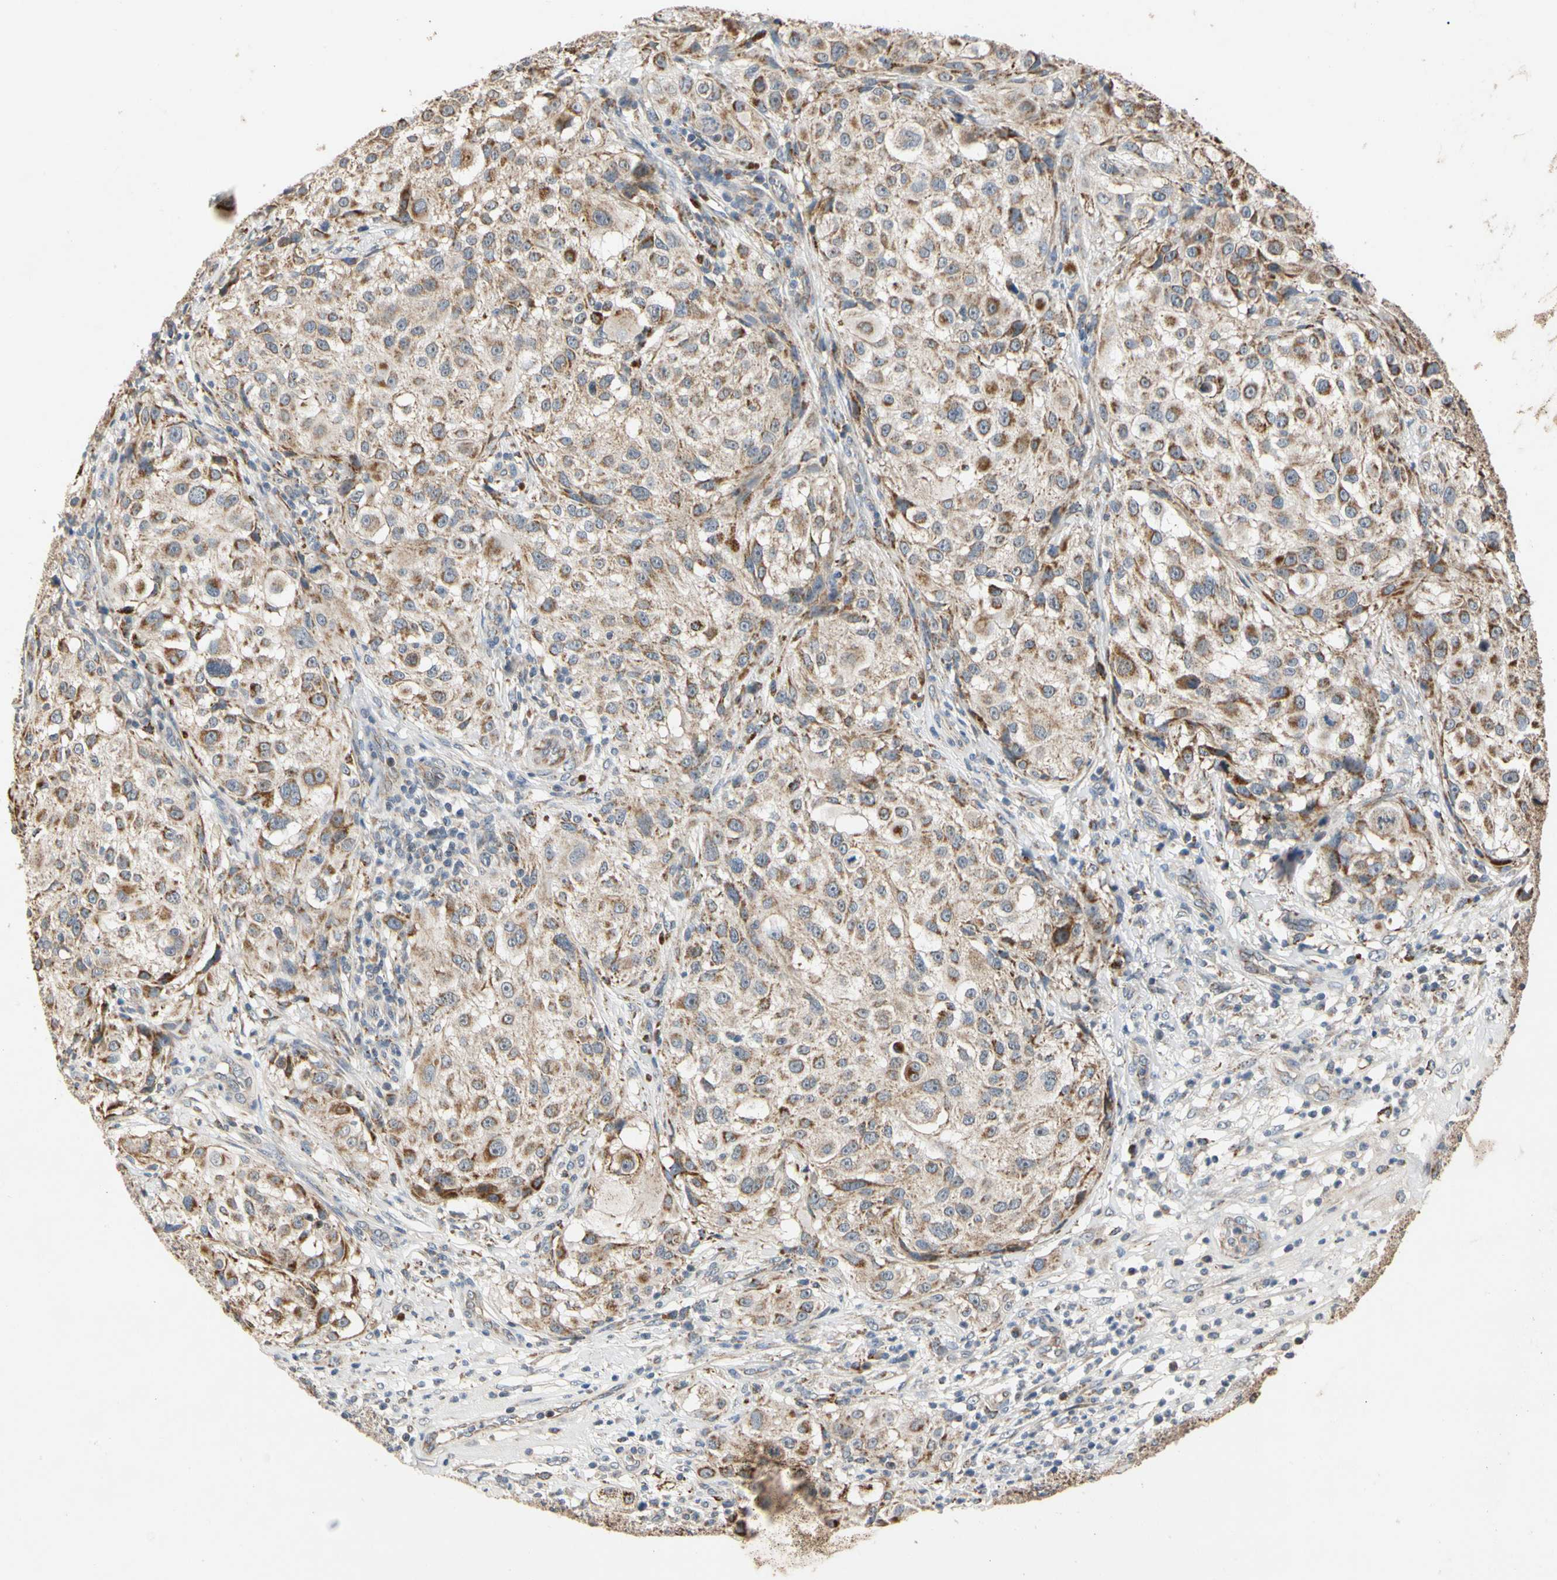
{"staining": {"intensity": "moderate", "quantity": ">75%", "location": "cytoplasmic/membranous"}, "tissue": "melanoma", "cell_type": "Tumor cells", "image_type": "cancer", "snomed": [{"axis": "morphology", "description": "Necrosis, NOS"}, {"axis": "morphology", "description": "Malignant melanoma, NOS"}, {"axis": "topography", "description": "Skin"}], "caption": "An image of melanoma stained for a protein exhibits moderate cytoplasmic/membranous brown staining in tumor cells. (Brightfield microscopy of DAB IHC at high magnification).", "gene": "GPD2", "patient": {"sex": "female", "age": 87}}